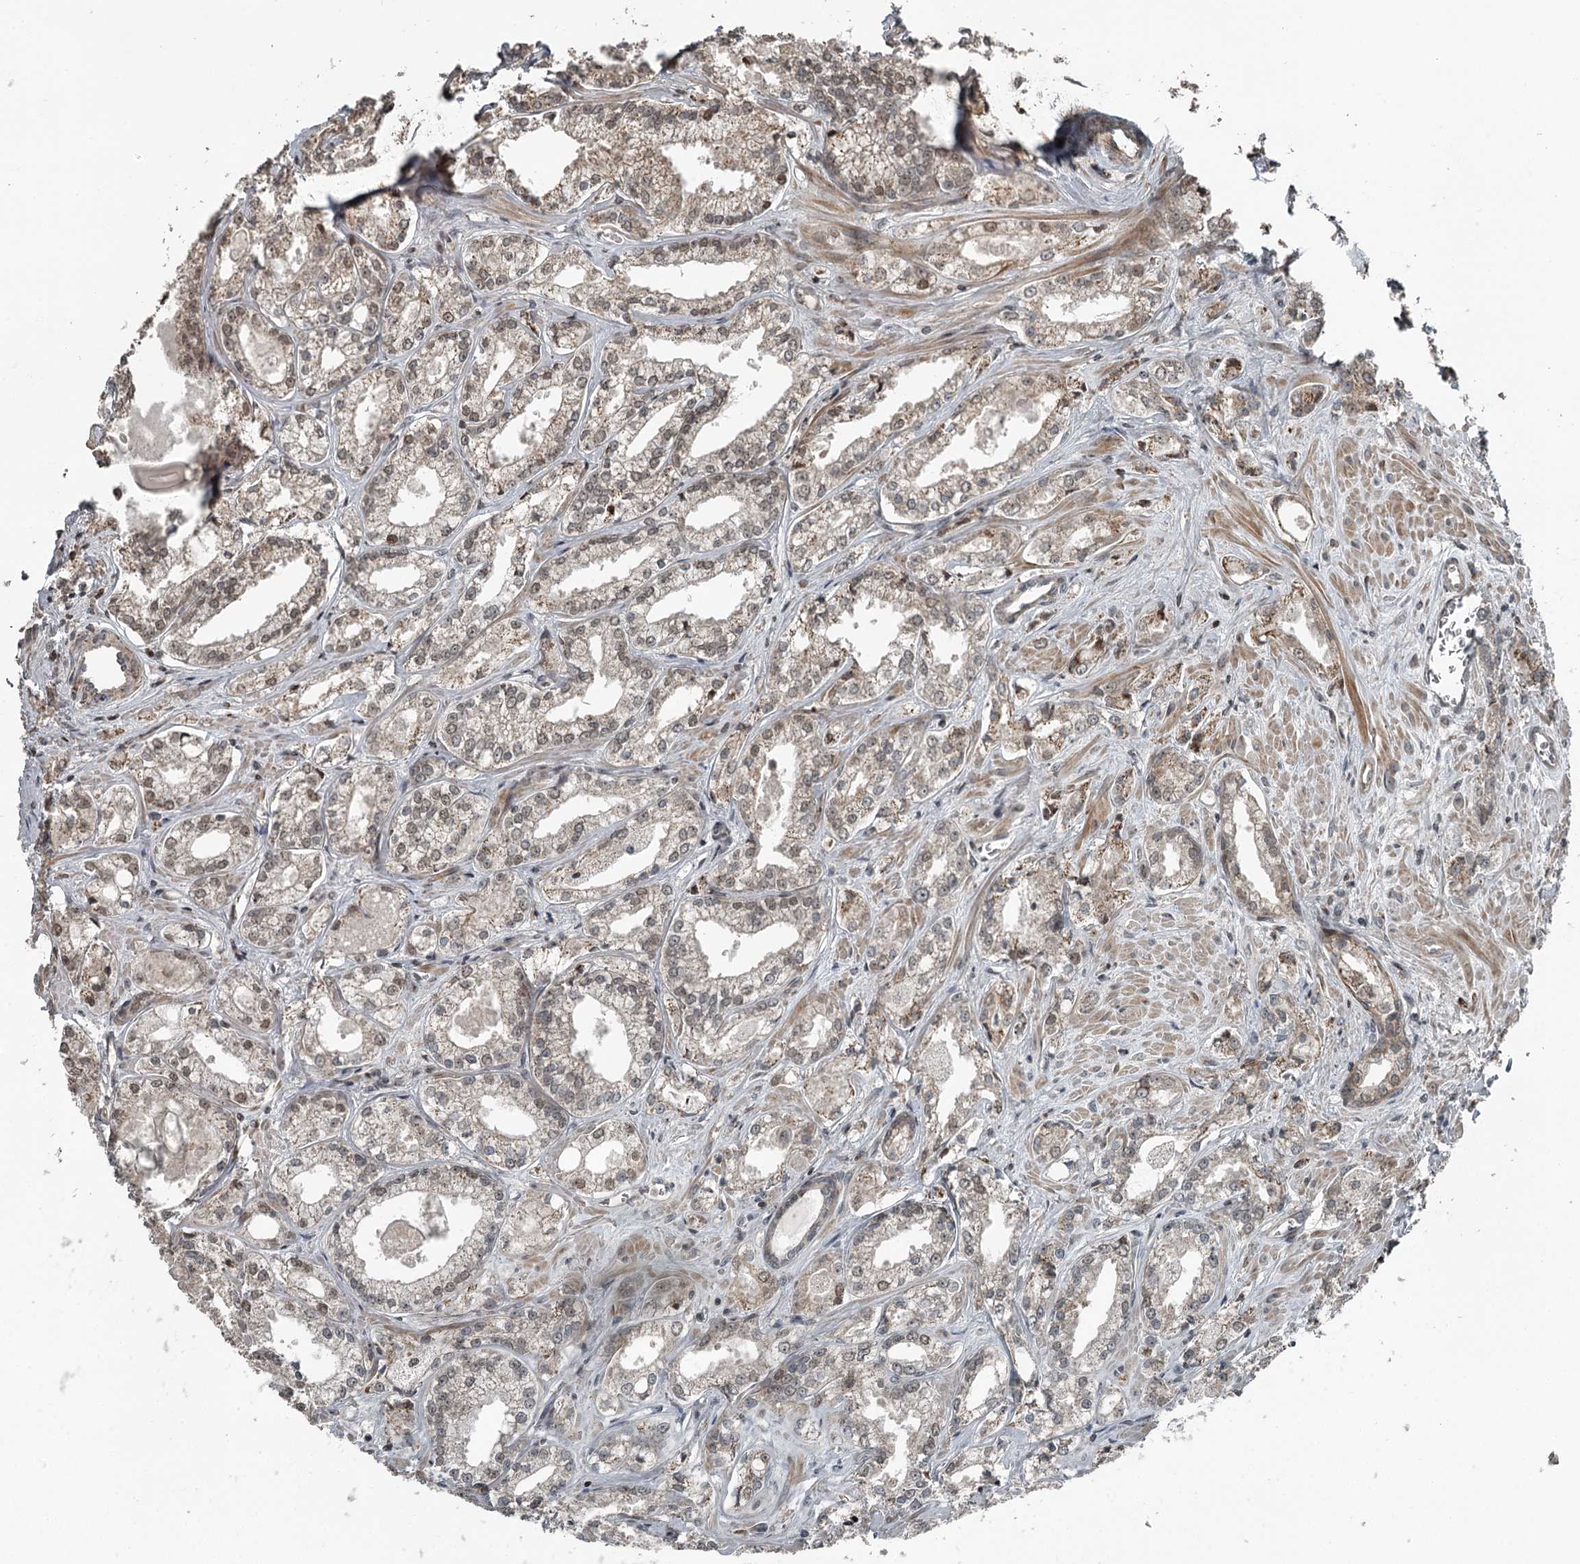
{"staining": {"intensity": "weak", "quantity": "<25%", "location": "cytoplasmic/membranous"}, "tissue": "prostate cancer", "cell_type": "Tumor cells", "image_type": "cancer", "snomed": [{"axis": "morphology", "description": "Adenocarcinoma, Low grade"}, {"axis": "topography", "description": "Prostate"}], "caption": "High power microscopy photomicrograph of an immunohistochemistry image of adenocarcinoma (low-grade) (prostate), revealing no significant expression in tumor cells.", "gene": "RASSF8", "patient": {"sex": "male", "age": 47}}